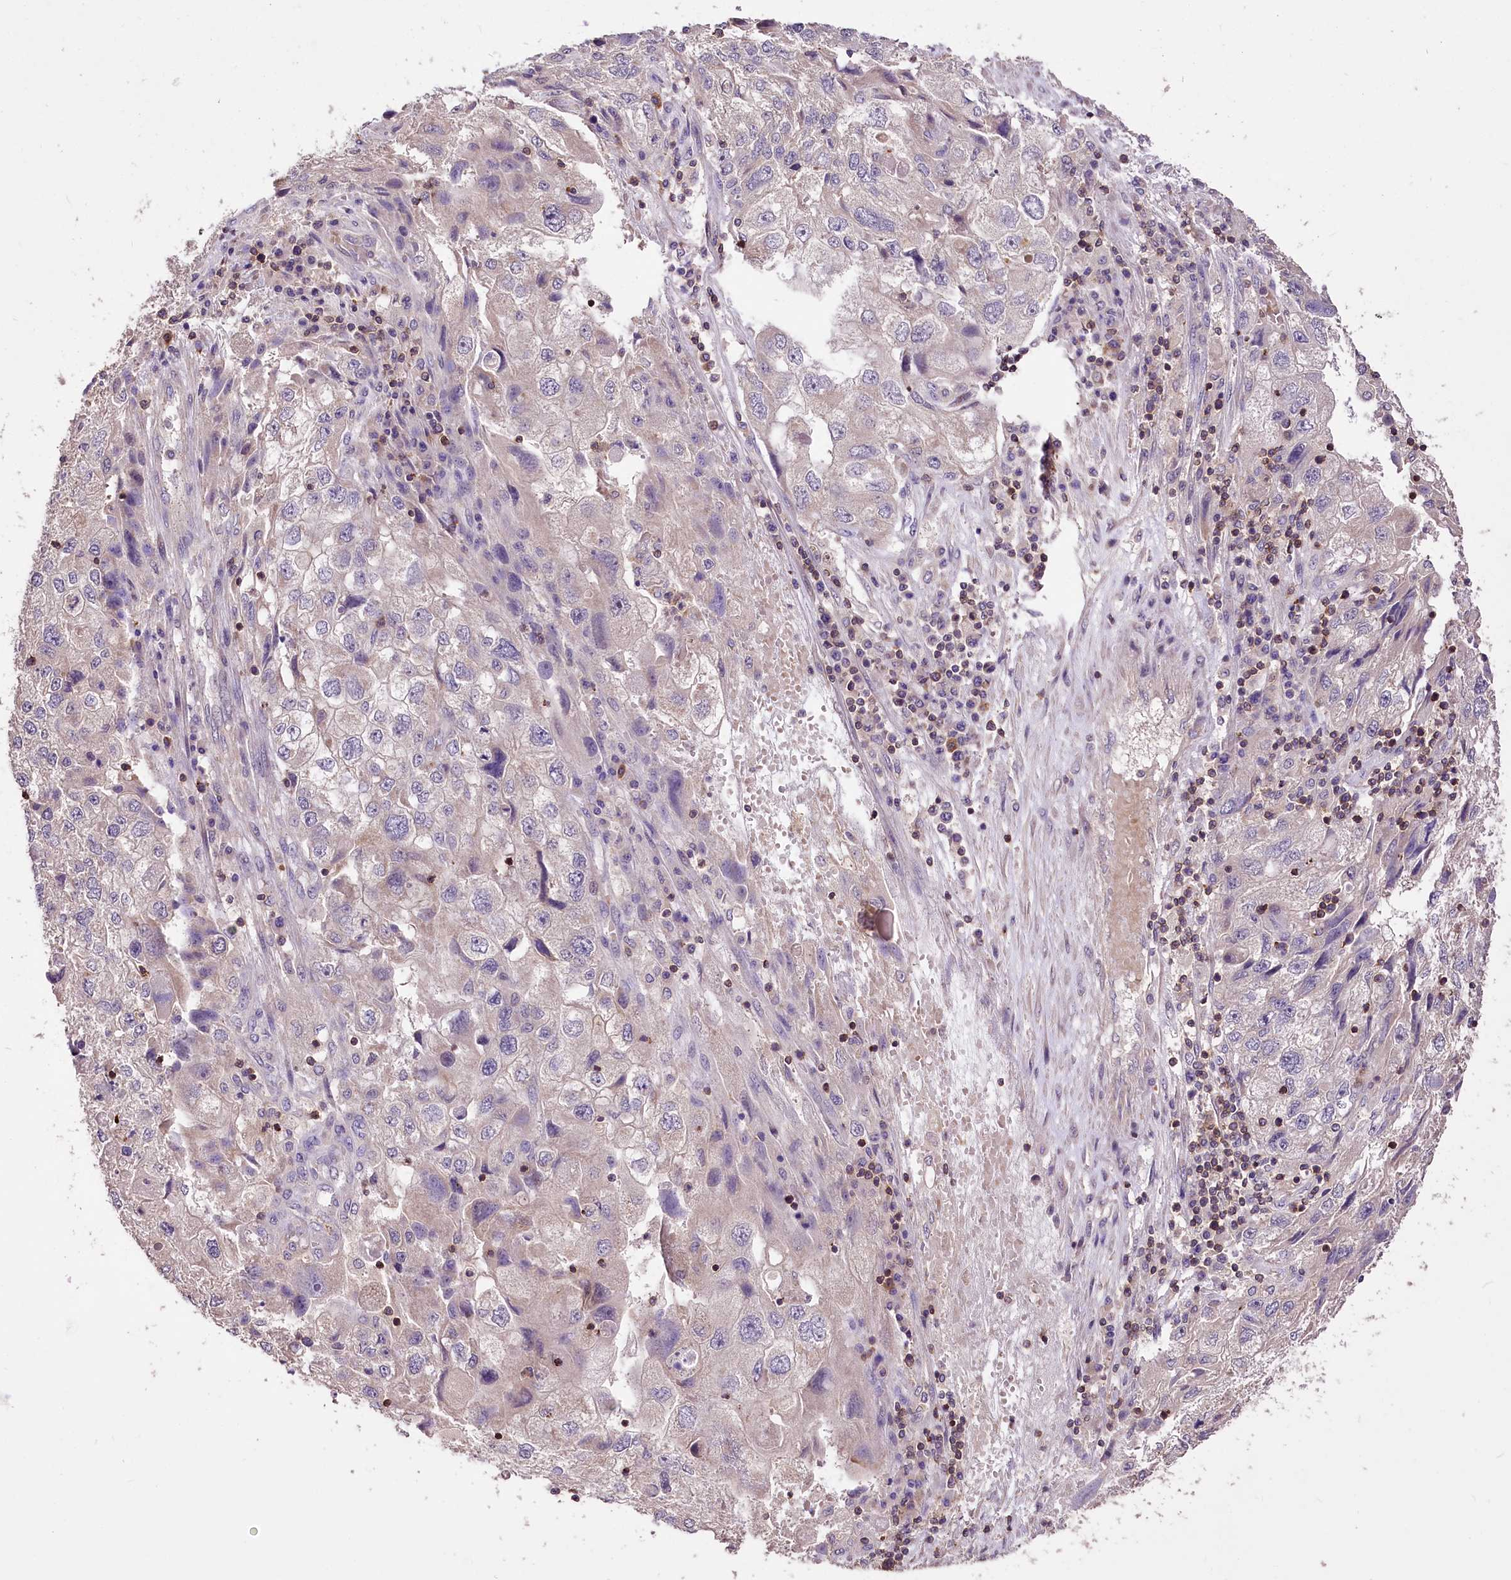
{"staining": {"intensity": "negative", "quantity": "none", "location": "none"}, "tissue": "endometrial cancer", "cell_type": "Tumor cells", "image_type": "cancer", "snomed": [{"axis": "morphology", "description": "Adenocarcinoma, NOS"}, {"axis": "topography", "description": "Endometrium"}], "caption": "High power microscopy image of an immunohistochemistry histopathology image of endometrial cancer (adenocarcinoma), revealing no significant positivity in tumor cells.", "gene": "SERGEF", "patient": {"sex": "female", "age": 49}}